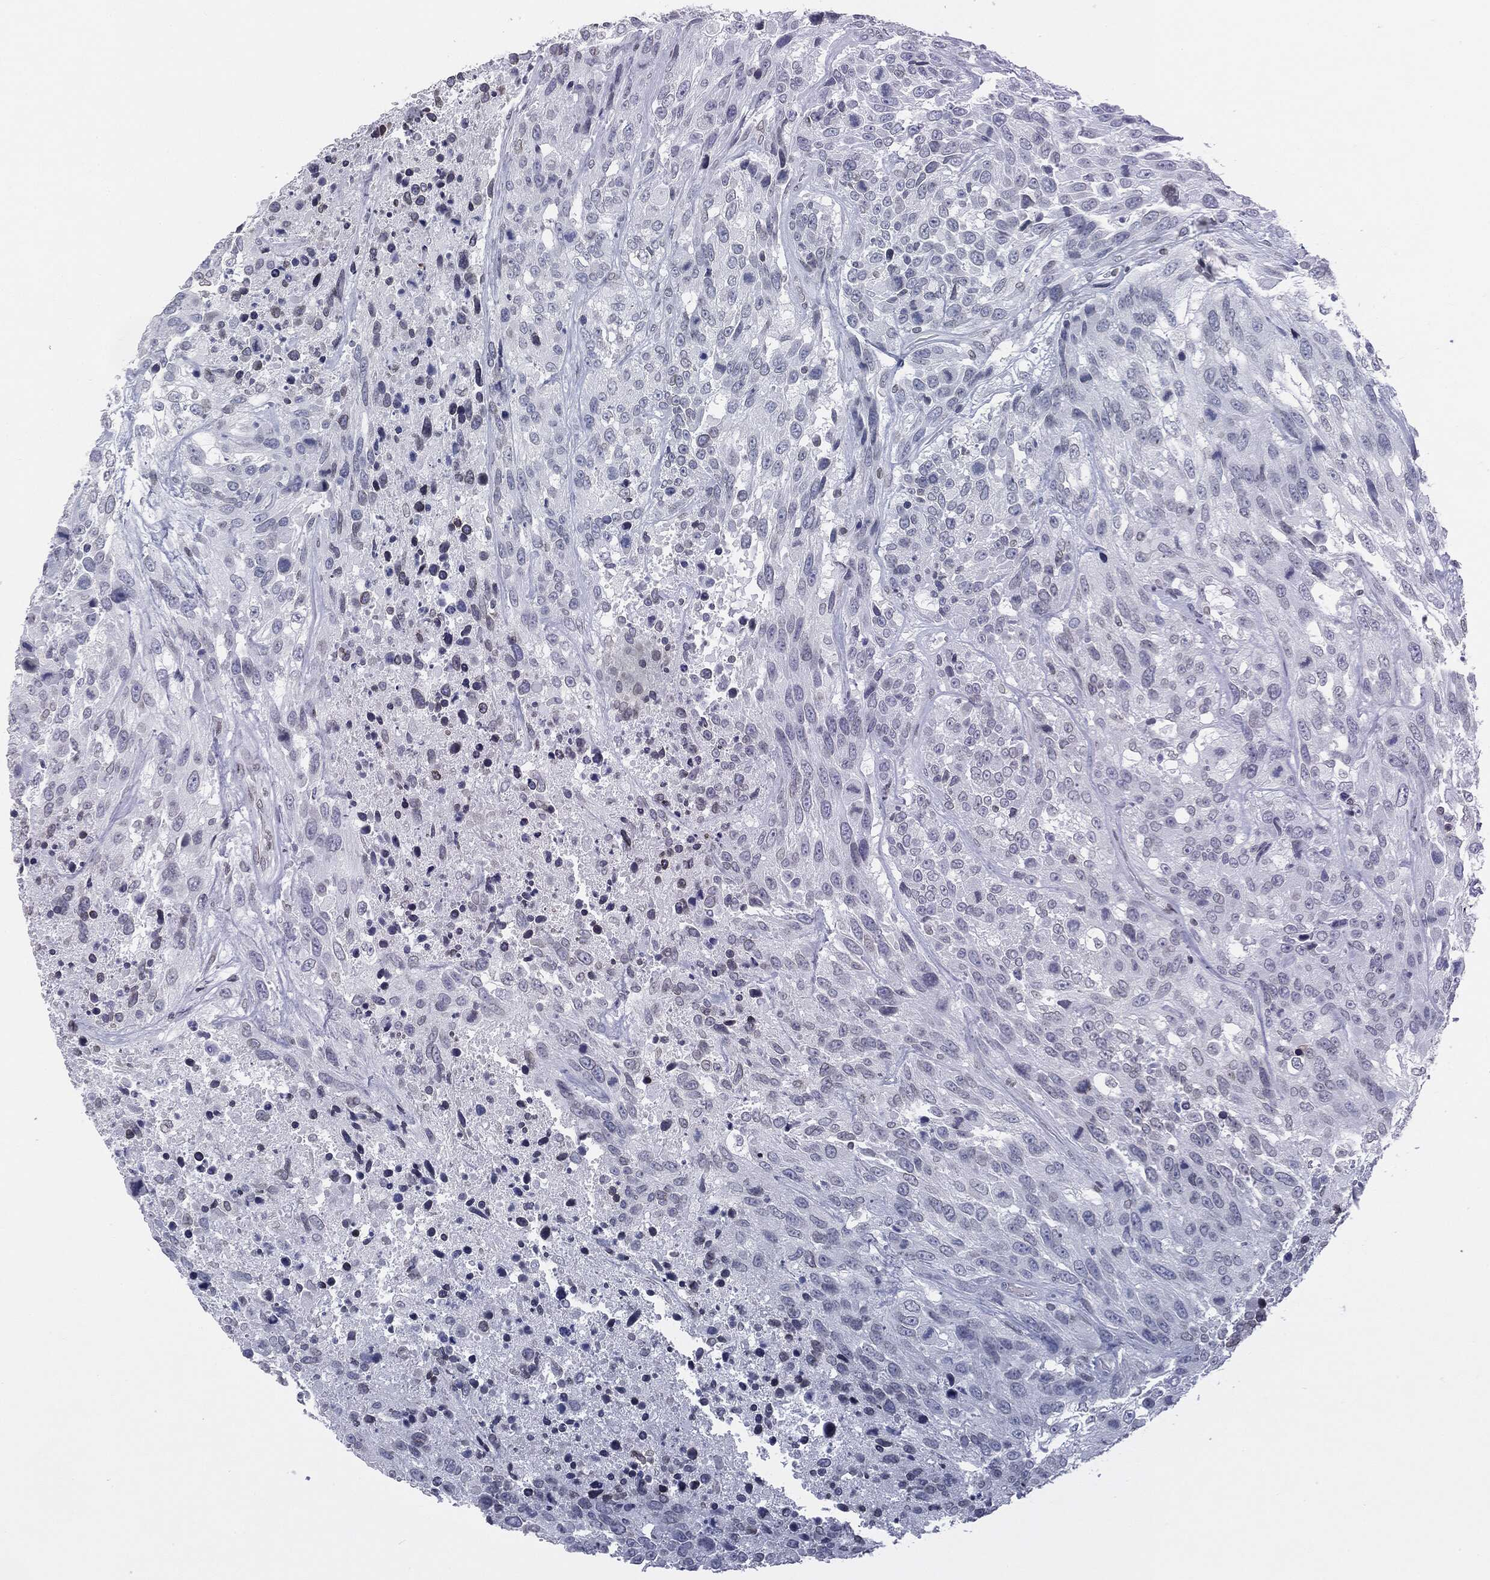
{"staining": {"intensity": "negative", "quantity": "none", "location": "none"}, "tissue": "urothelial cancer", "cell_type": "Tumor cells", "image_type": "cancer", "snomed": [{"axis": "morphology", "description": "Urothelial carcinoma, High grade"}, {"axis": "topography", "description": "Urinary bladder"}], "caption": "Tumor cells show no significant protein expression in urothelial carcinoma (high-grade).", "gene": "ALDOB", "patient": {"sex": "female", "age": 70}}